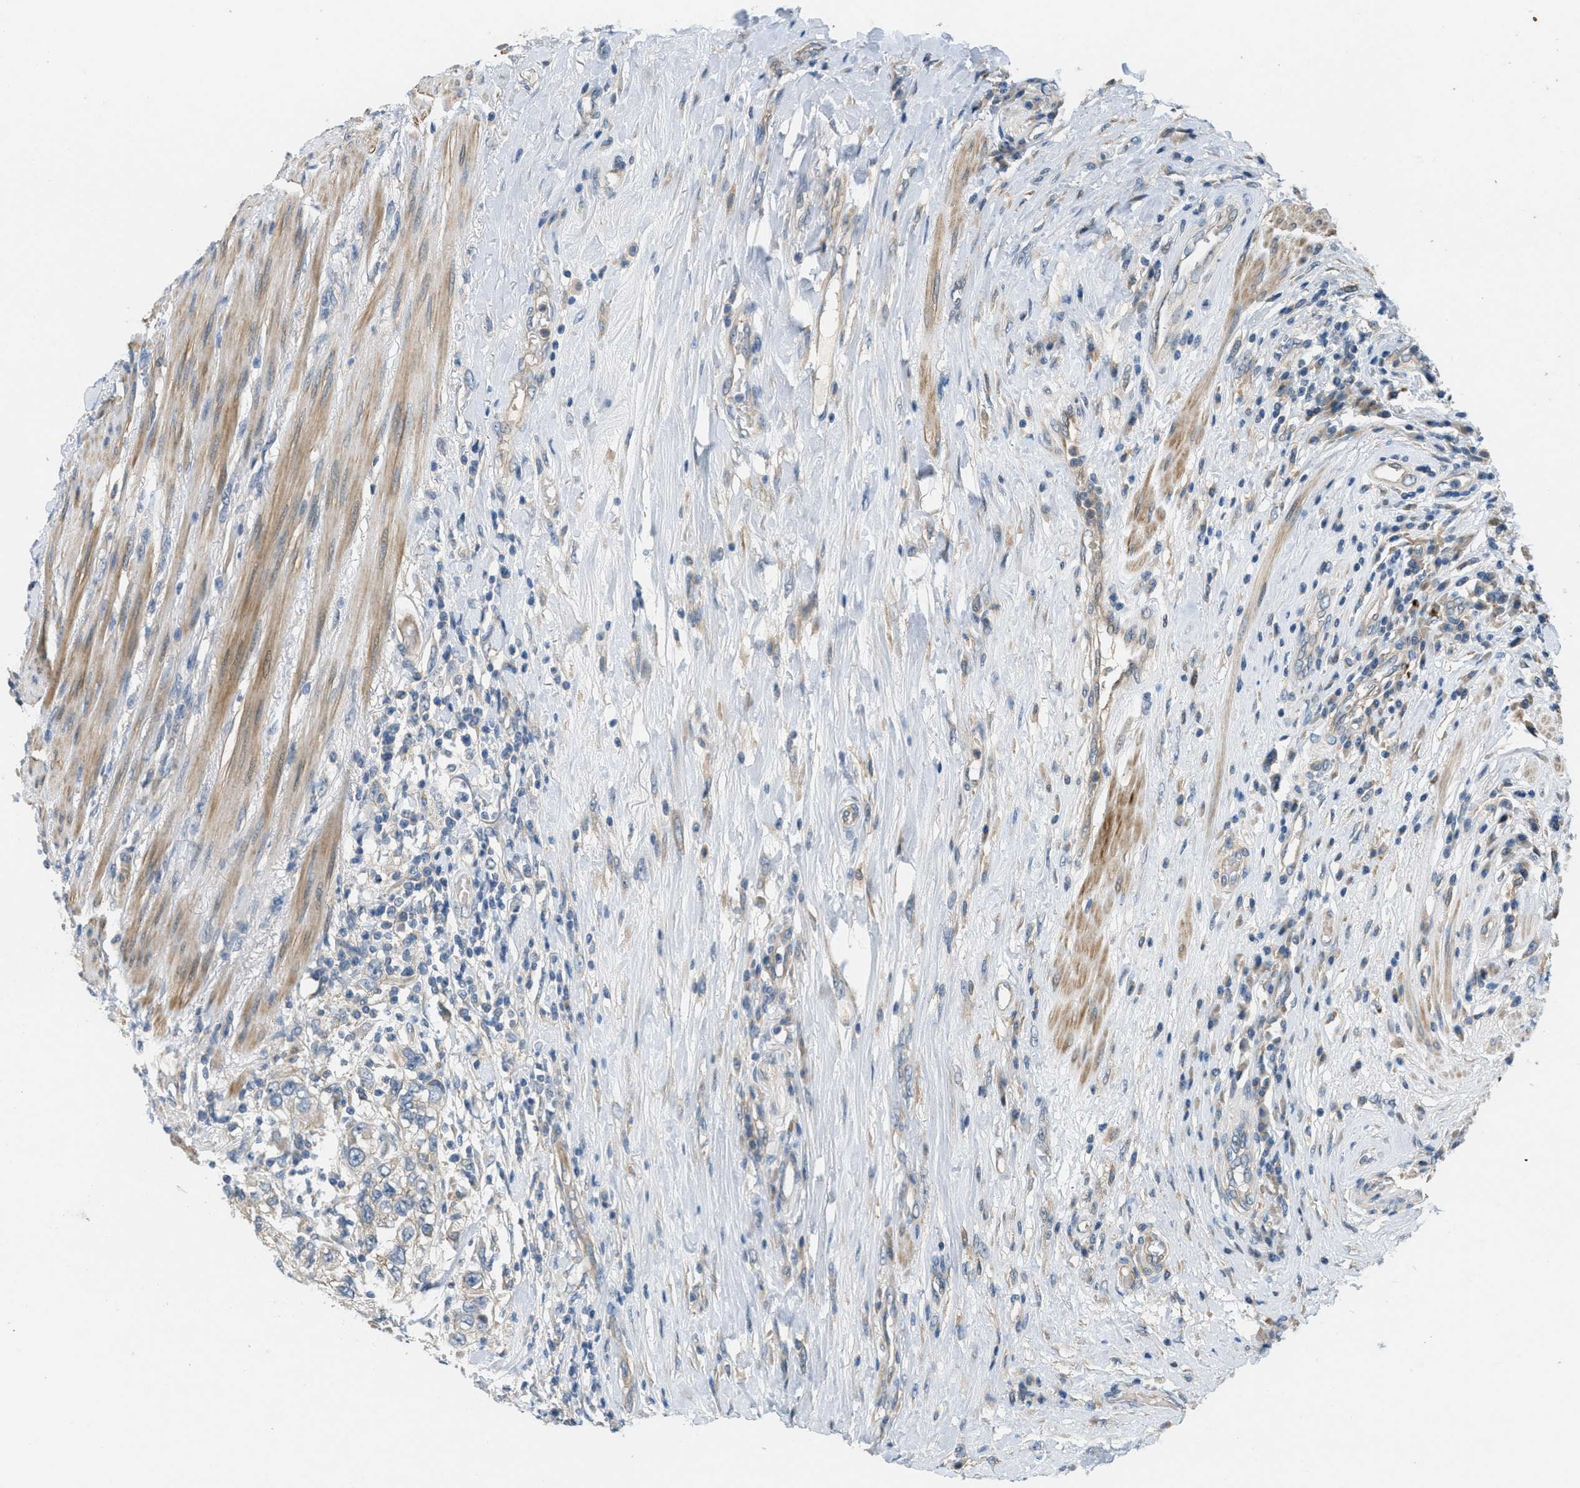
{"staining": {"intensity": "weak", "quantity": "25%-75%", "location": "cytoplasmic/membranous"}, "tissue": "urothelial cancer", "cell_type": "Tumor cells", "image_type": "cancer", "snomed": [{"axis": "morphology", "description": "Urothelial carcinoma, High grade"}, {"axis": "topography", "description": "Urinary bladder"}], "caption": "A brown stain shows weak cytoplasmic/membranous staining of a protein in human urothelial cancer tumor cells.", "gene": "ADCY6", "patient": {"sex": "female", "age": 80}}